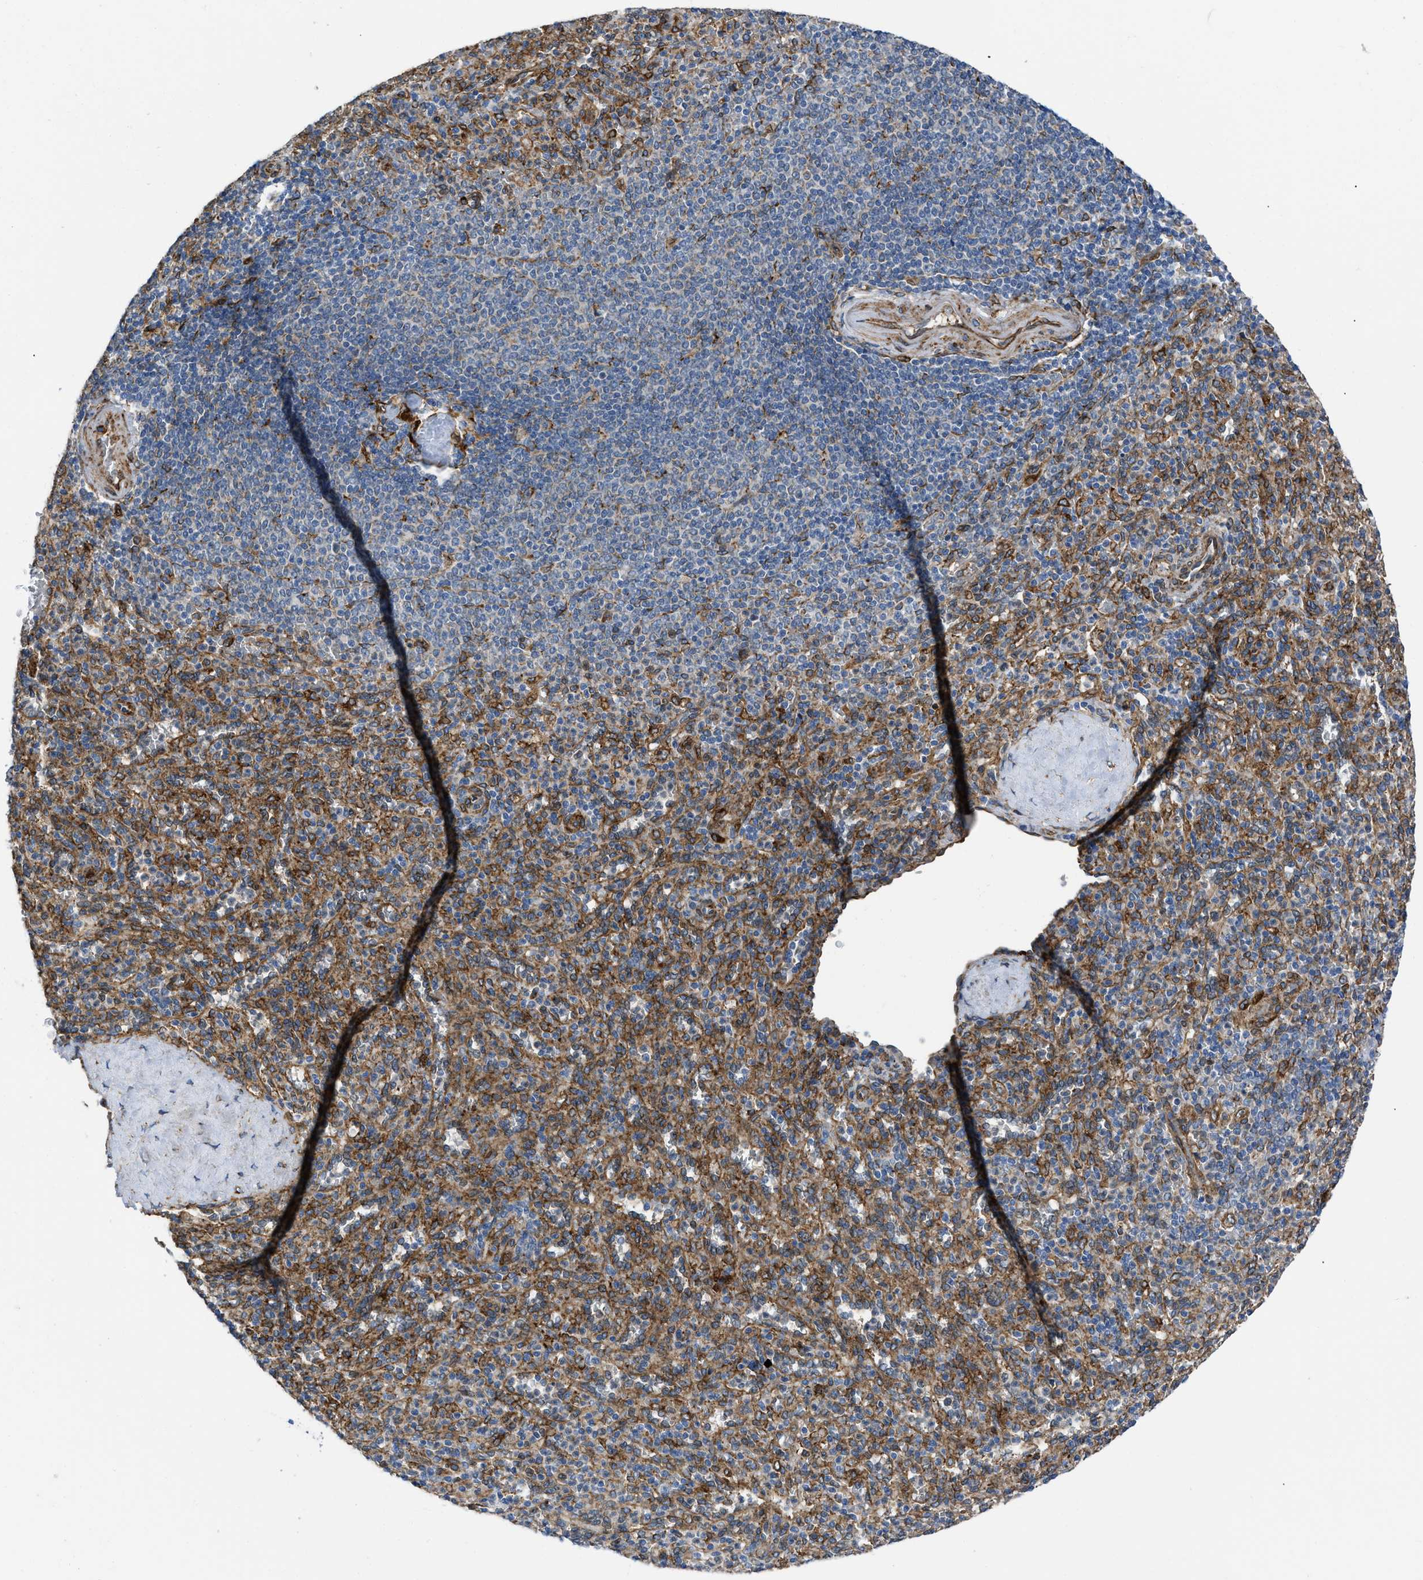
{"staining": {"intensity": "moderate", "quantity": "25%-75%", "location": "cytoplasmic/membranous"}, "tissue": "spleen", "cell_type": "Cells in red pulp", "image_type": "normal", "snomed": [{"axis": "morphology", "description": "Normal tissue, NOS"}, {"axis": "topography", "description": "Spleen"}], "caption": "Human spleen stained for a protein (brown) reveals moderate cytoplasmic/membranous positive positivity in about 25%-75% of cells in red pulp.", "gene": "ERLIN2", "patient": {"sex": "male", "age": 36}}